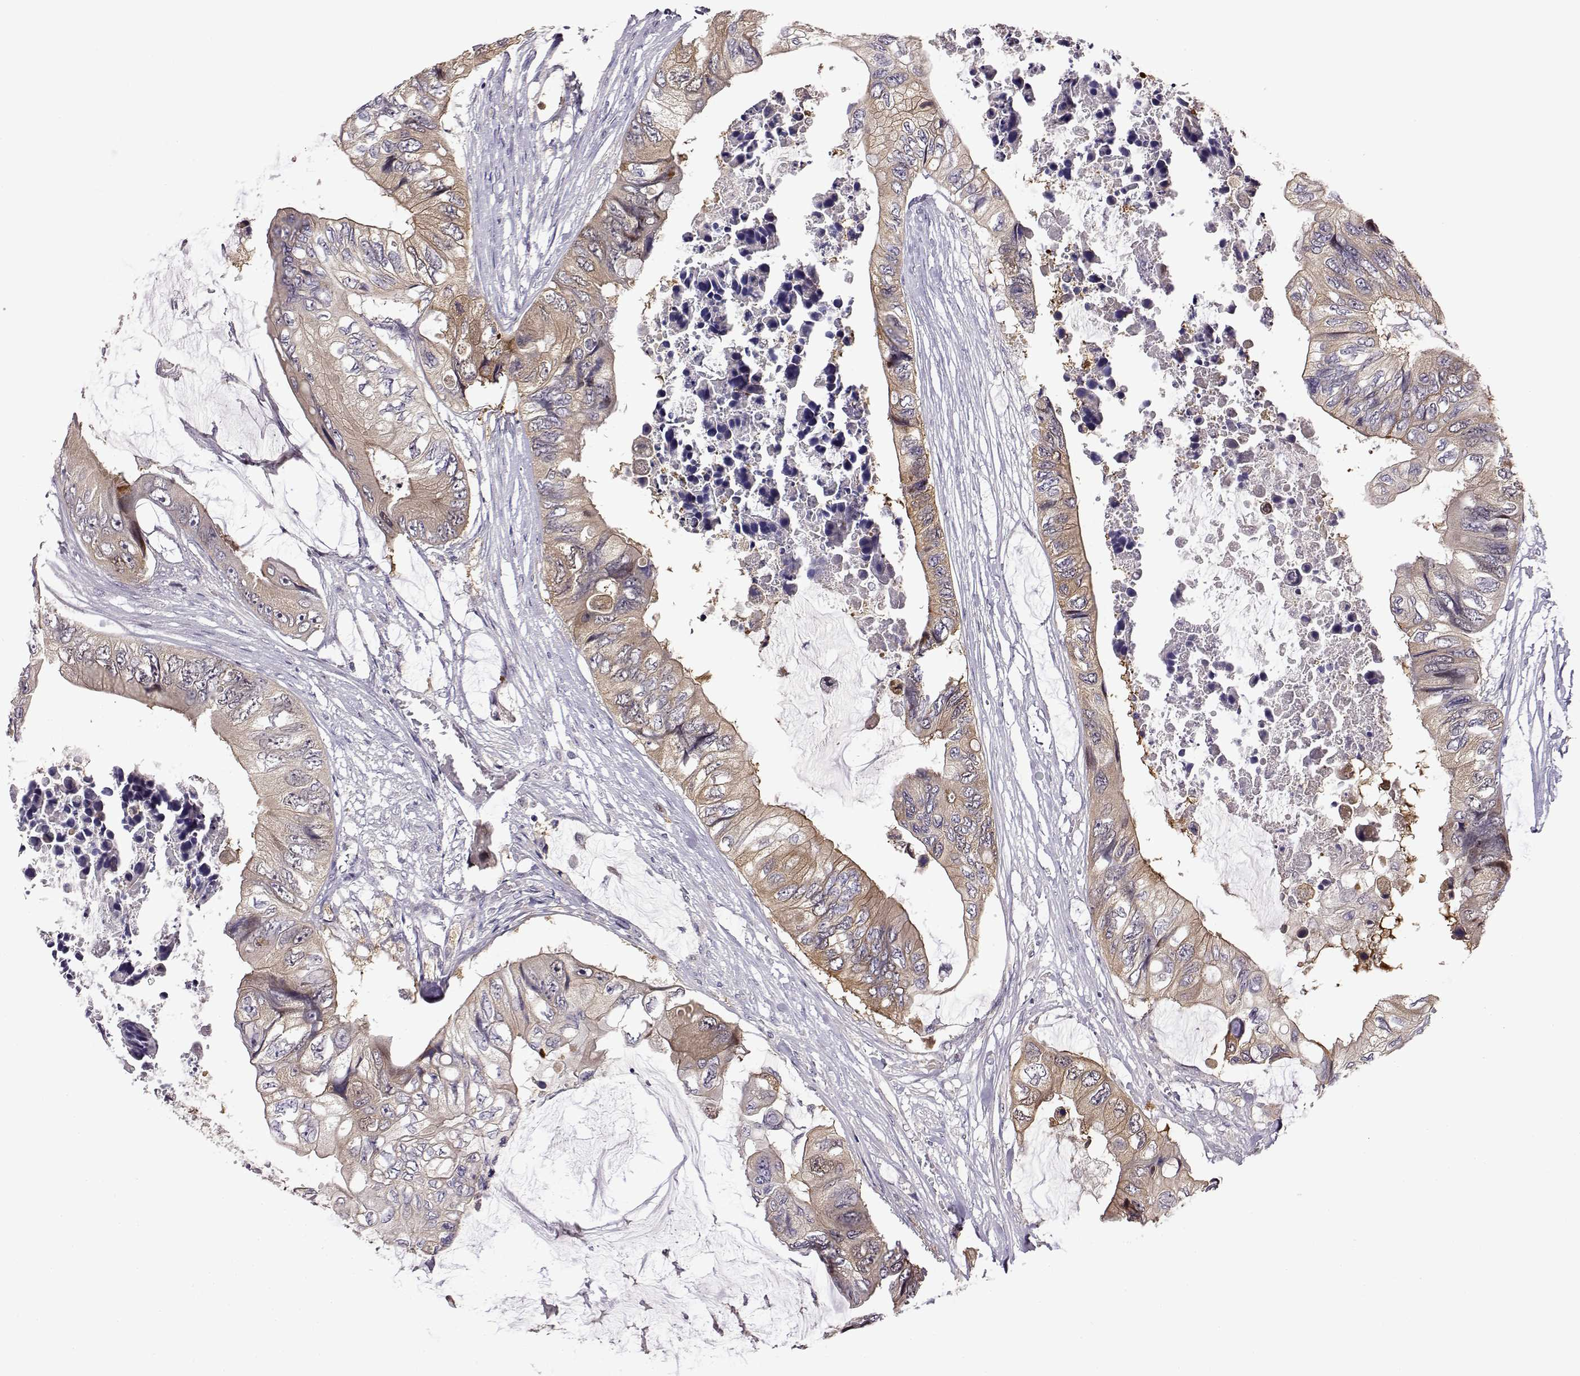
{"staining": {"intensity": "weak", "quantity": "25%-75%", "location": "cytoplasmic/membranous"}, "tissue": "colorectal cancer", "cell_type": "Tumor cells", "image_type": "cancer", "snomed": [{"axis": "morphology", "description": "Adenocarcinoma, NOS"}, {"axis": "topography", "description": "Rectum"}], "caption": "Immunohistochemical staining of adenocarcinoma (colorectal) displays weak cytoplasmic/membranous protein staining in about 25%-75% of tumor cells.", "gene": "VGF", "patient": {"sex": "male", "age": 63}}